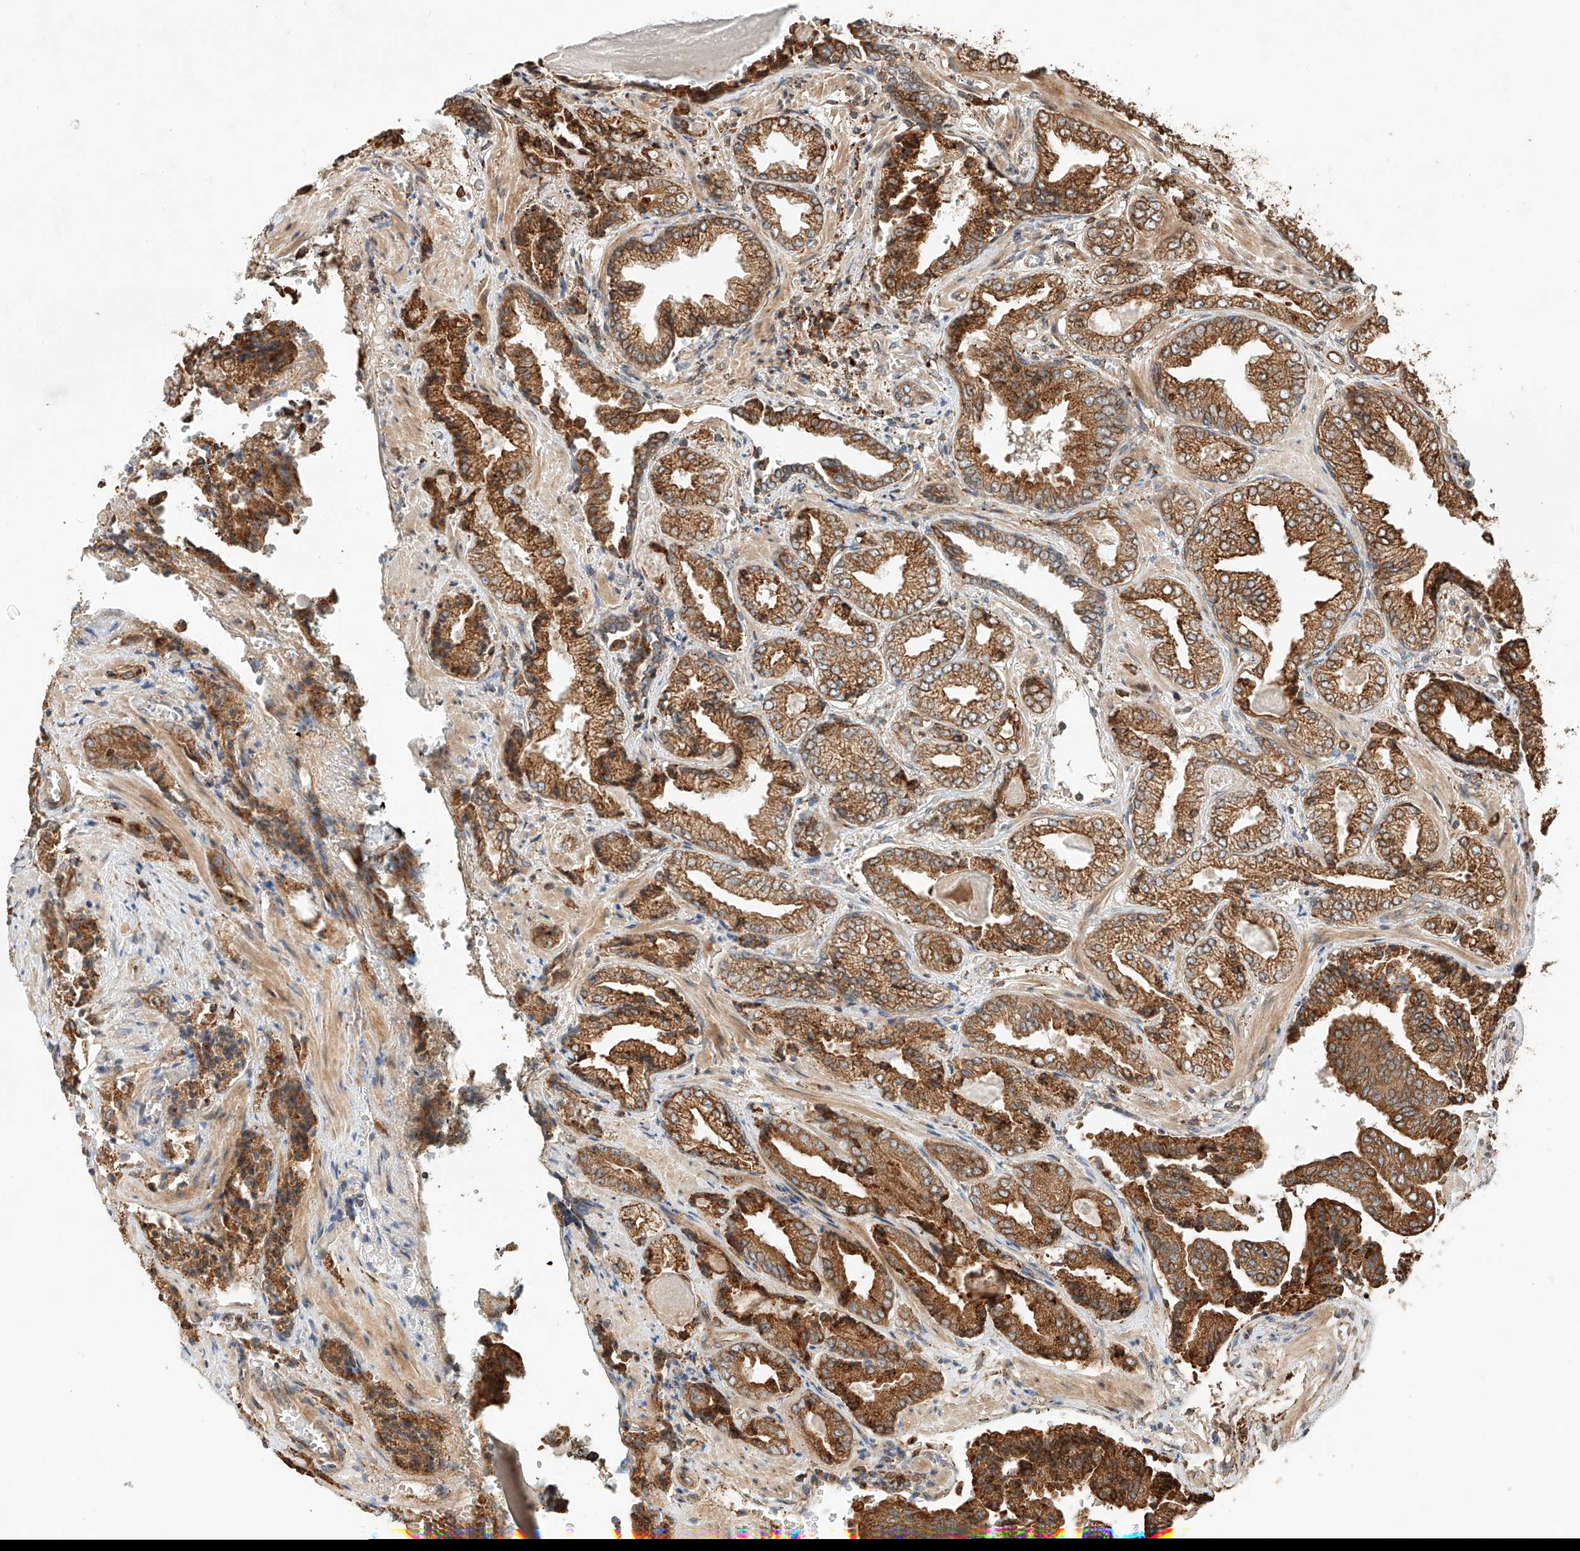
{"staining": {"intensity": "moderate", "quantity": ">75%", "location": "cytoplasmic/membranous"}, "tissue": "prostate cancer", "cell_type": "Tumor cells", "image_type": "cancer", "snomed": [{"axis": "morphology", "description": "Adenocarcinoma, High grade"}, {"axis": "topography", "description": "Prostate"}], "caption": "DAB immunohistochemical staining of human prostate cancer (adenocarcinoma (high-grade)) shows moderate cytoplasmic/membranous protein positivity in approximately >75% of tumor cells.", "gene": "ZNF84", "patient": {"sex": "male", "age": 71}}